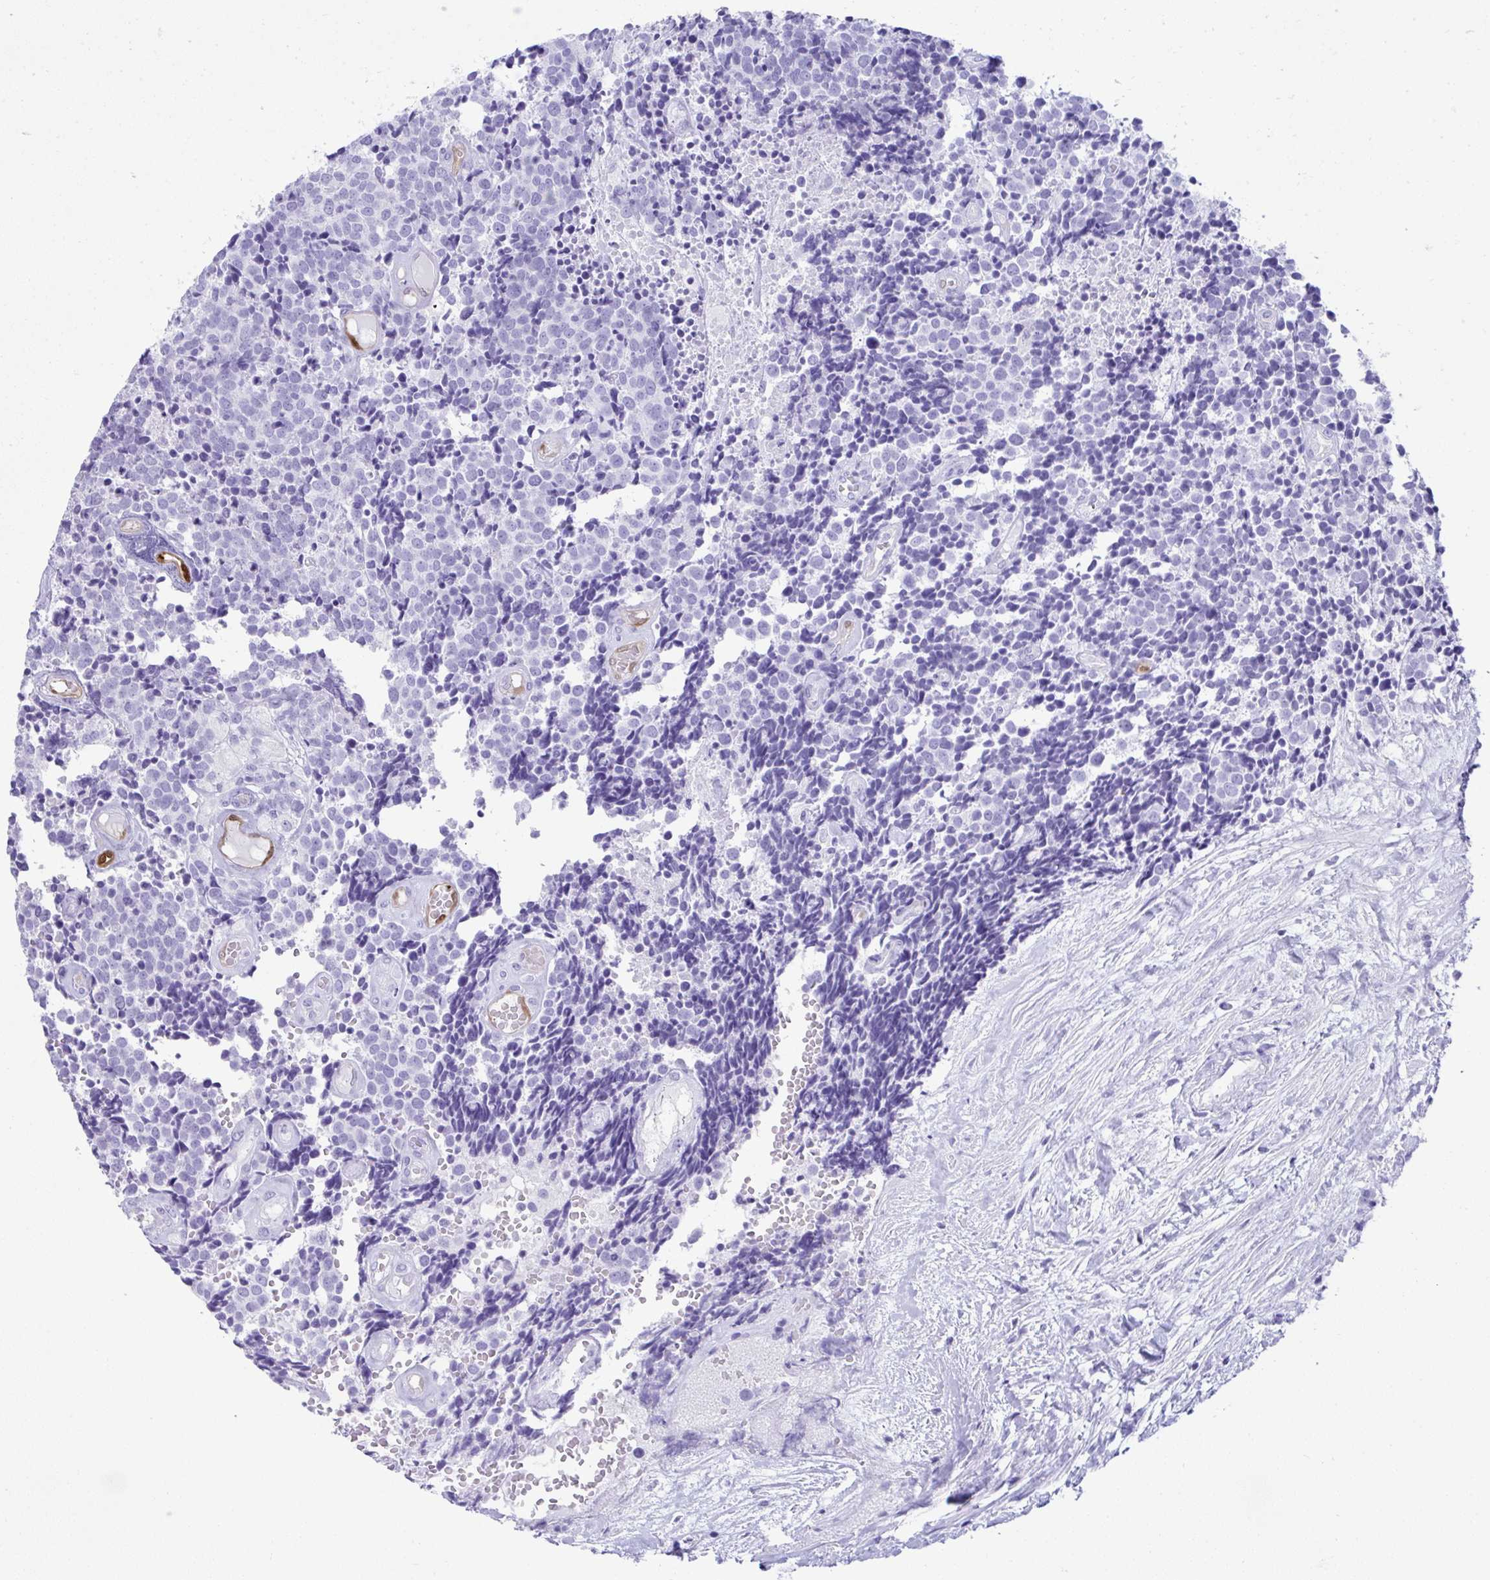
{"staining": {"intensity": "negative", "quantity": "none", "location": "none"}, "tissue": "carcinoid", "cell_type": "Tumor cells", "image_type": "cancer", "snomed": [{"axis": "morphology", "description": "Carcinoid, malignant, NOS"}, {"axis": "topography", "description": "Skin"}], "caption": "An image of carcinoid stained for a protein demonstrates no brown staining in tumor cells. (DAB (3,3'-diaminobenzidine) immunohistochemistry (IHC) visualized using brightfield microscopy, high magnification).", "gene": "PSCA", "patient": {"sex": "female", "age": 79}}